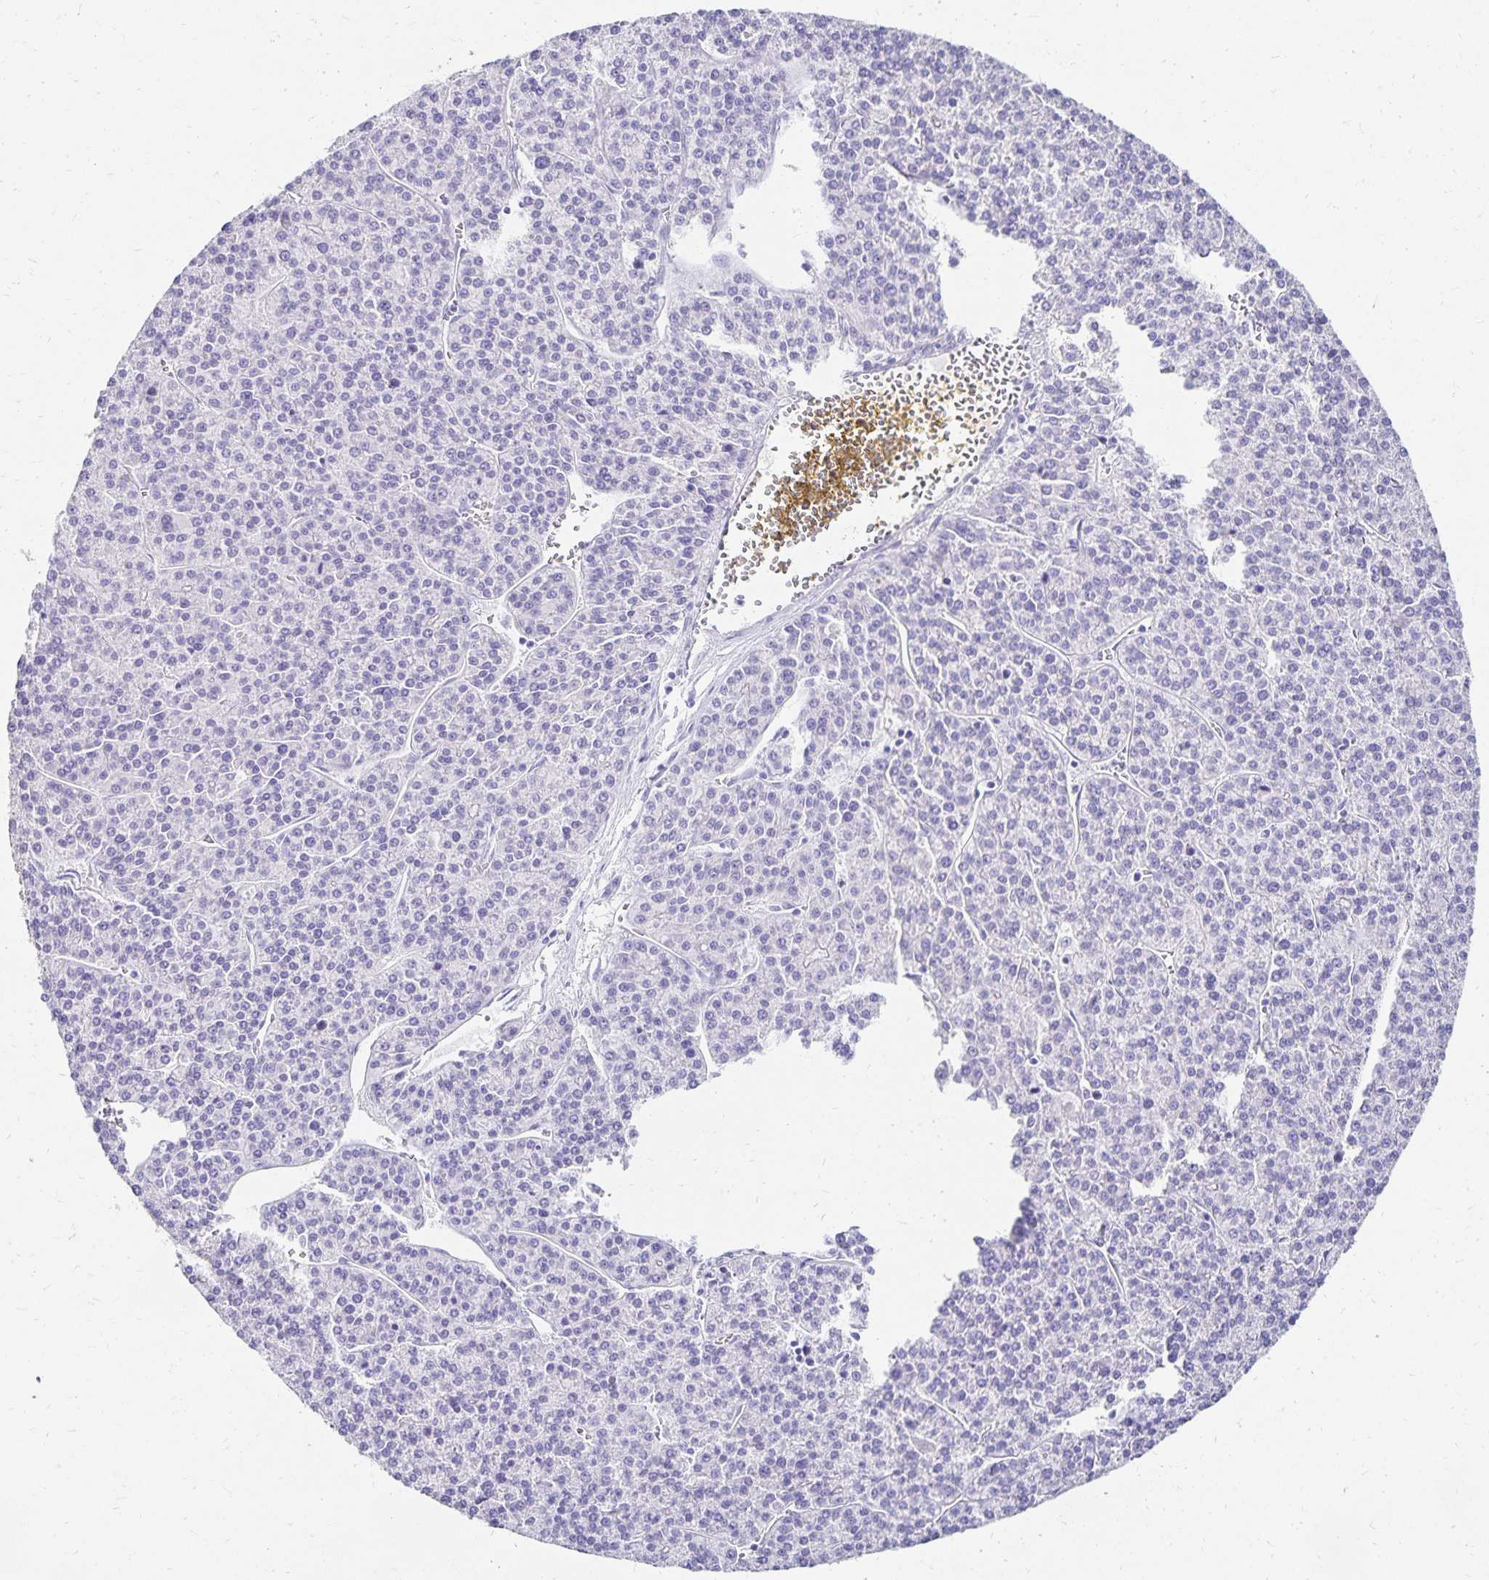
{"staining": {"intensity": "negative", "quantity": "none", "location": "none"}, "tissue": "liver cancer", "cell_type": "Tumor cells", "image_type": "cancer", "snomed": [{"axis": "morphology", "description": "Carcinoma, Hepatocellular, NOS"}, {"axis": "topography", "description": "Liver"}], "caption": "Histopathology image shows no significant protein positivity in tumor cells of hepatocellular carcinoma (liver).", "gene": "DYNLT4", "patient": {"sex": "female", "age": 58}}